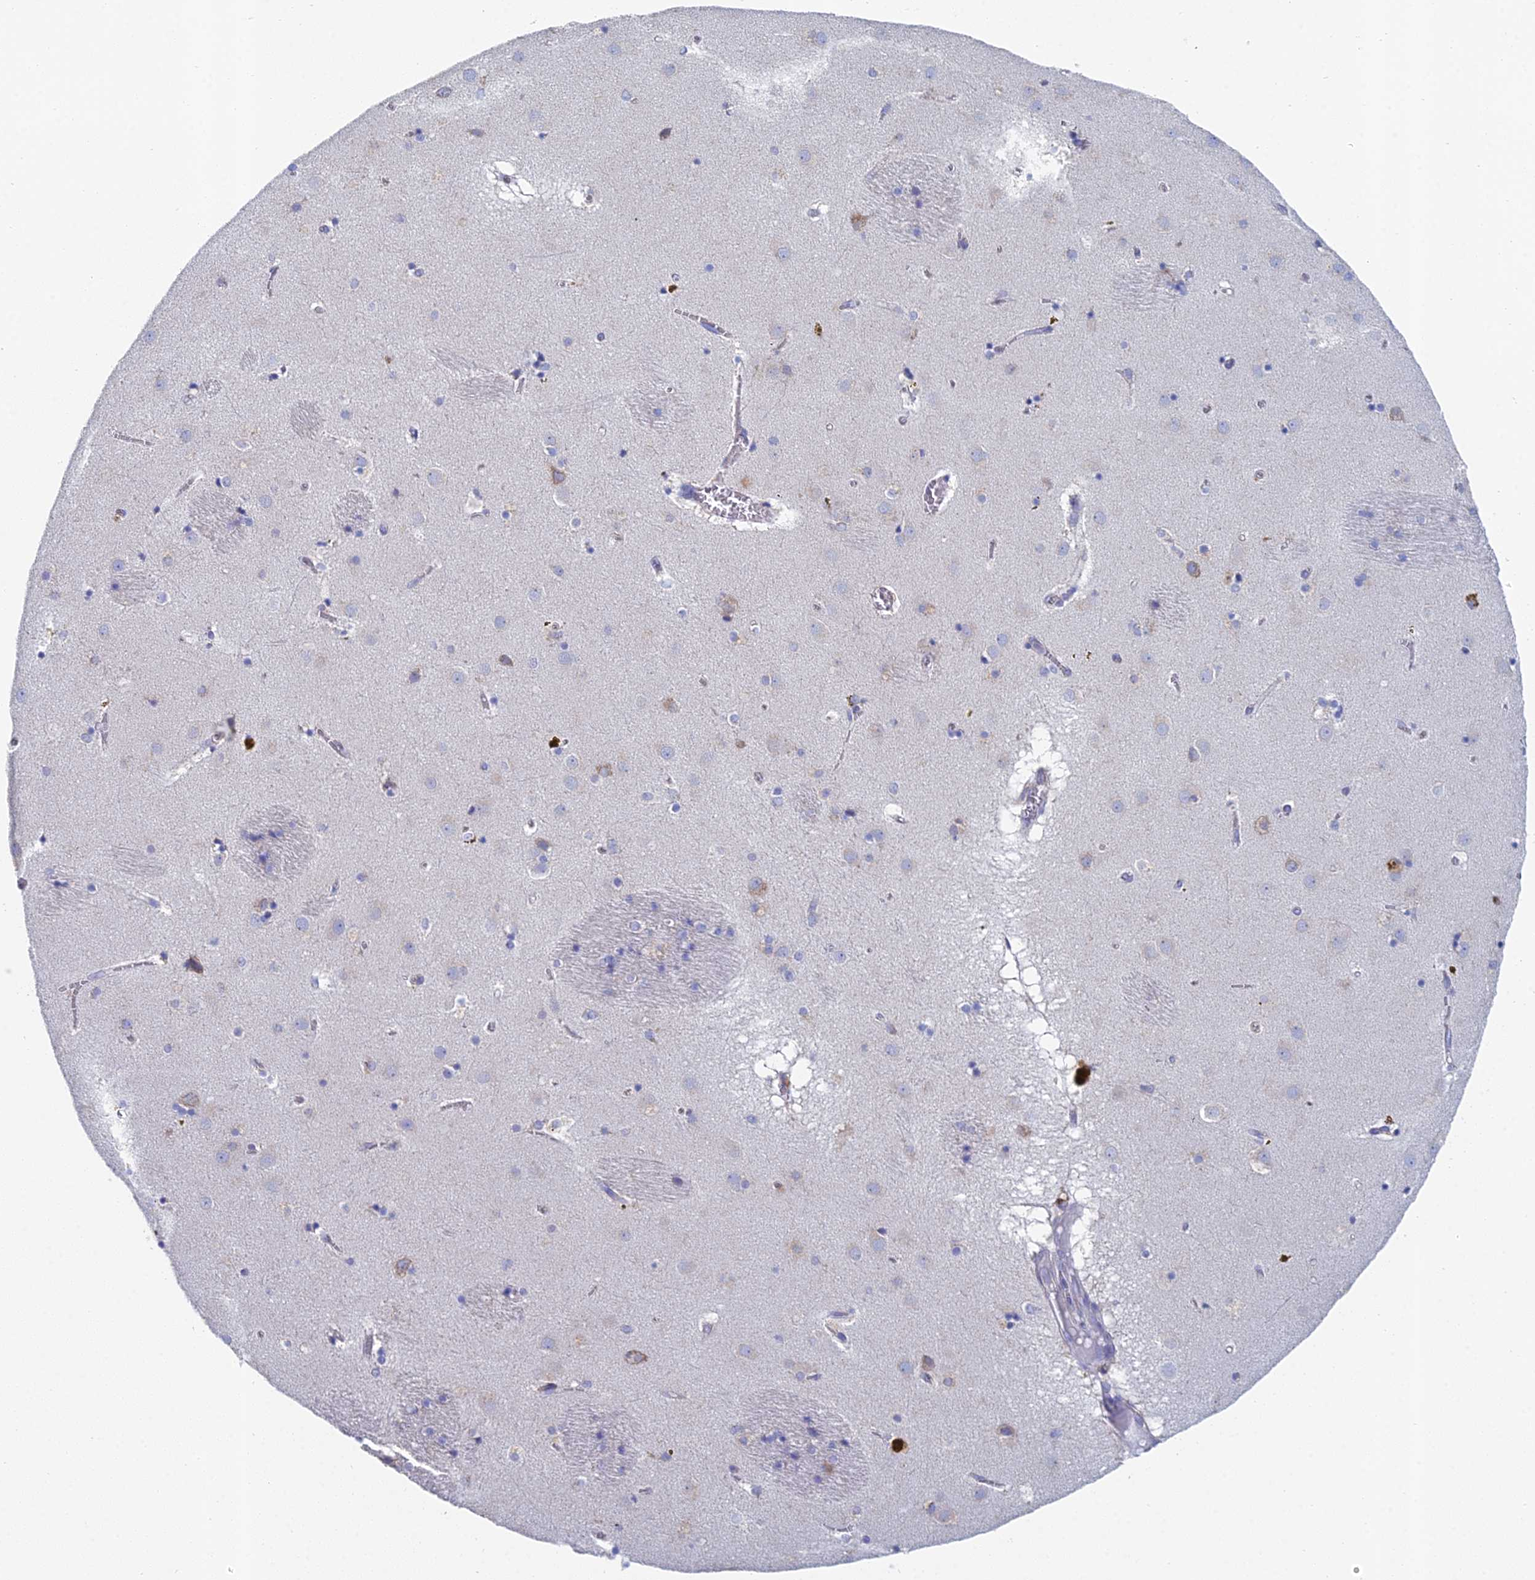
{"staining": {"intensity": "negative", "quantity": "none", "location": "none"}, "tissue": "caudate", "cell_type": "Glial cells", "image_type": "normal", "snomed": [{"axis": "morphology", "description": "Normal tissue, NOS"}, {"axis": "topography", "description": "Lateral ventricle wall"}], "caption": "IHC photomicrograph of unremarkable caudate: caudate stained with DAB (3,3'-diaminobenzidine) exhibits no significant protein staining in glial cells. Brightfield microscopy of immunohistochemistry stained with DAB (brown) and hematoxylin (blue), captured at high magnification.", "gene": "CRACR2B", "patient": {"sex": "male", "age": 70}}